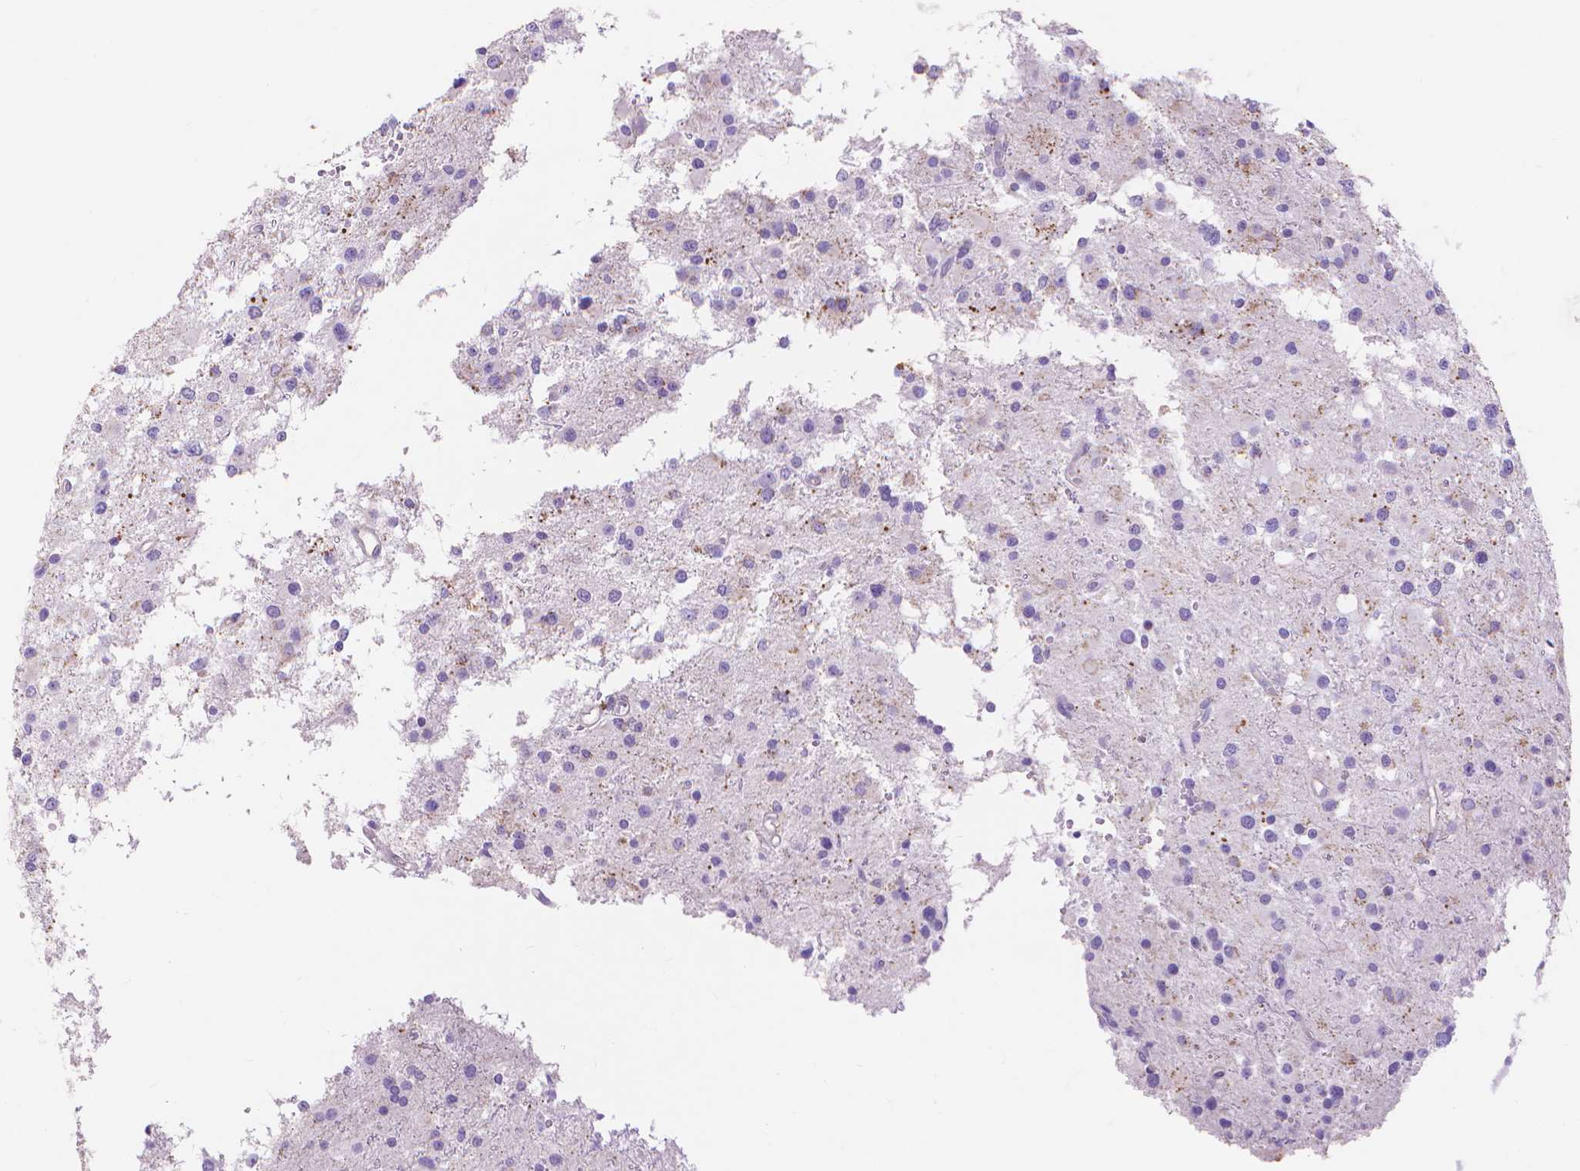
{"staining": {"intensity": "negative", "quantity": "none", "location": "none"}, "tissue": "glioma", "cell_type": "Tumor cells", "image_type": "cancer", "snomed": [{"axis": "morphology", "description": "Glioma, malignant, High grade"}, {"axis": "topography", "description": "Brain"}], "caption": "Immunohistochemical staining of glioma demonstrates no significant positivity in tumor cells.", "gene": "MBLAC1", "patient": {"sex": "male", "age": 54}}